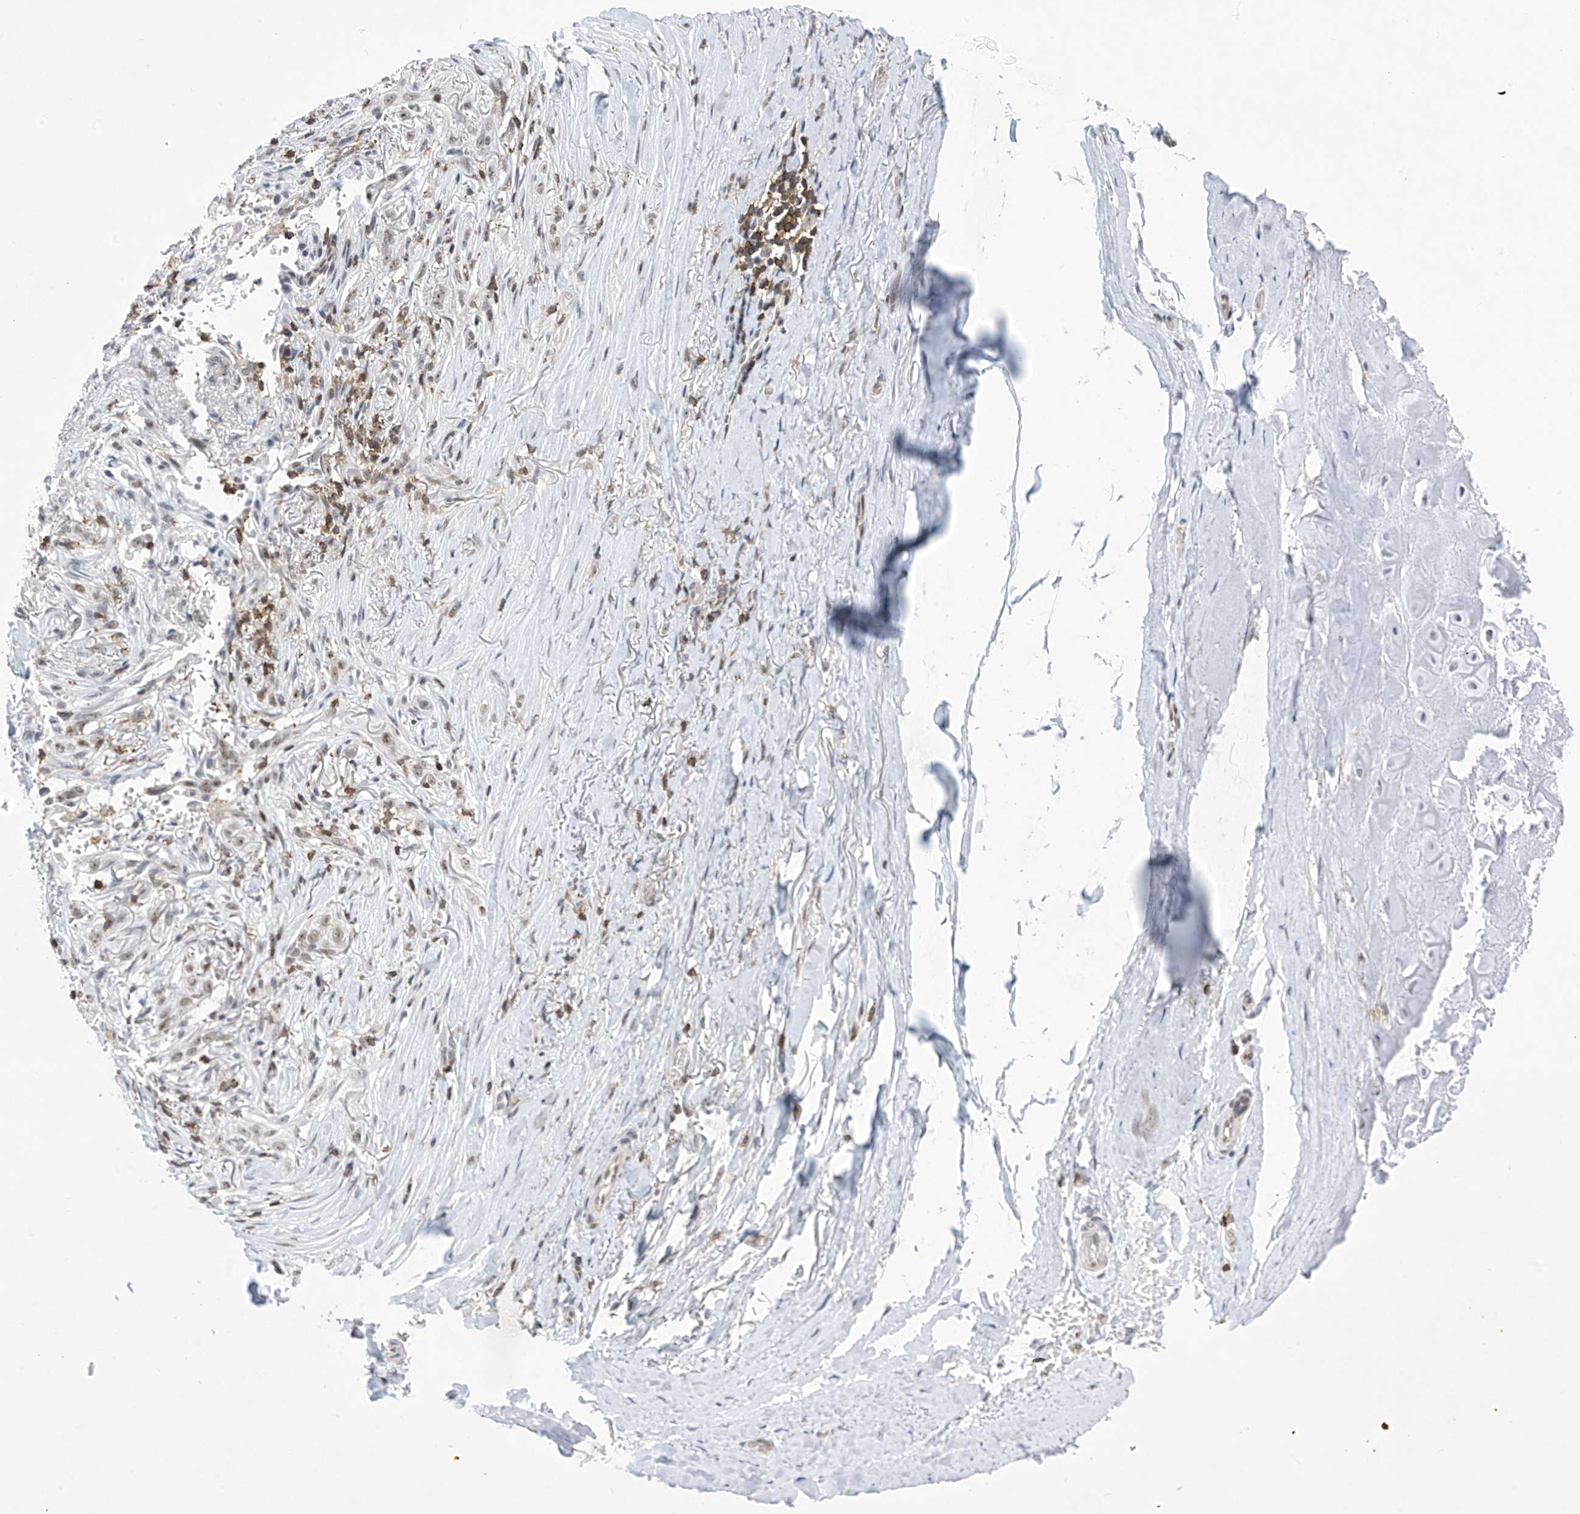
{"staining": {"intensity": "negative", "quantity": "none", "location": "none"}, "tissue": "adipose tissue", "cell_type": "Adipocytes", "image_type": "normal", "snomed": [{"axis": "morphology", "description": "Normal tissue, NOS"}, {"axis": "morphology", "description": "Basal cell carcinoma"}, {"axis": "topography", "description": "Skin"}], "caption": "This is an immunohistochemistry (IHC) image of unremarkable human adipose tissue. There is no expression in adipocytes.", "gene": "MSL3", "patient": {"sex": "female", "age": 89}}